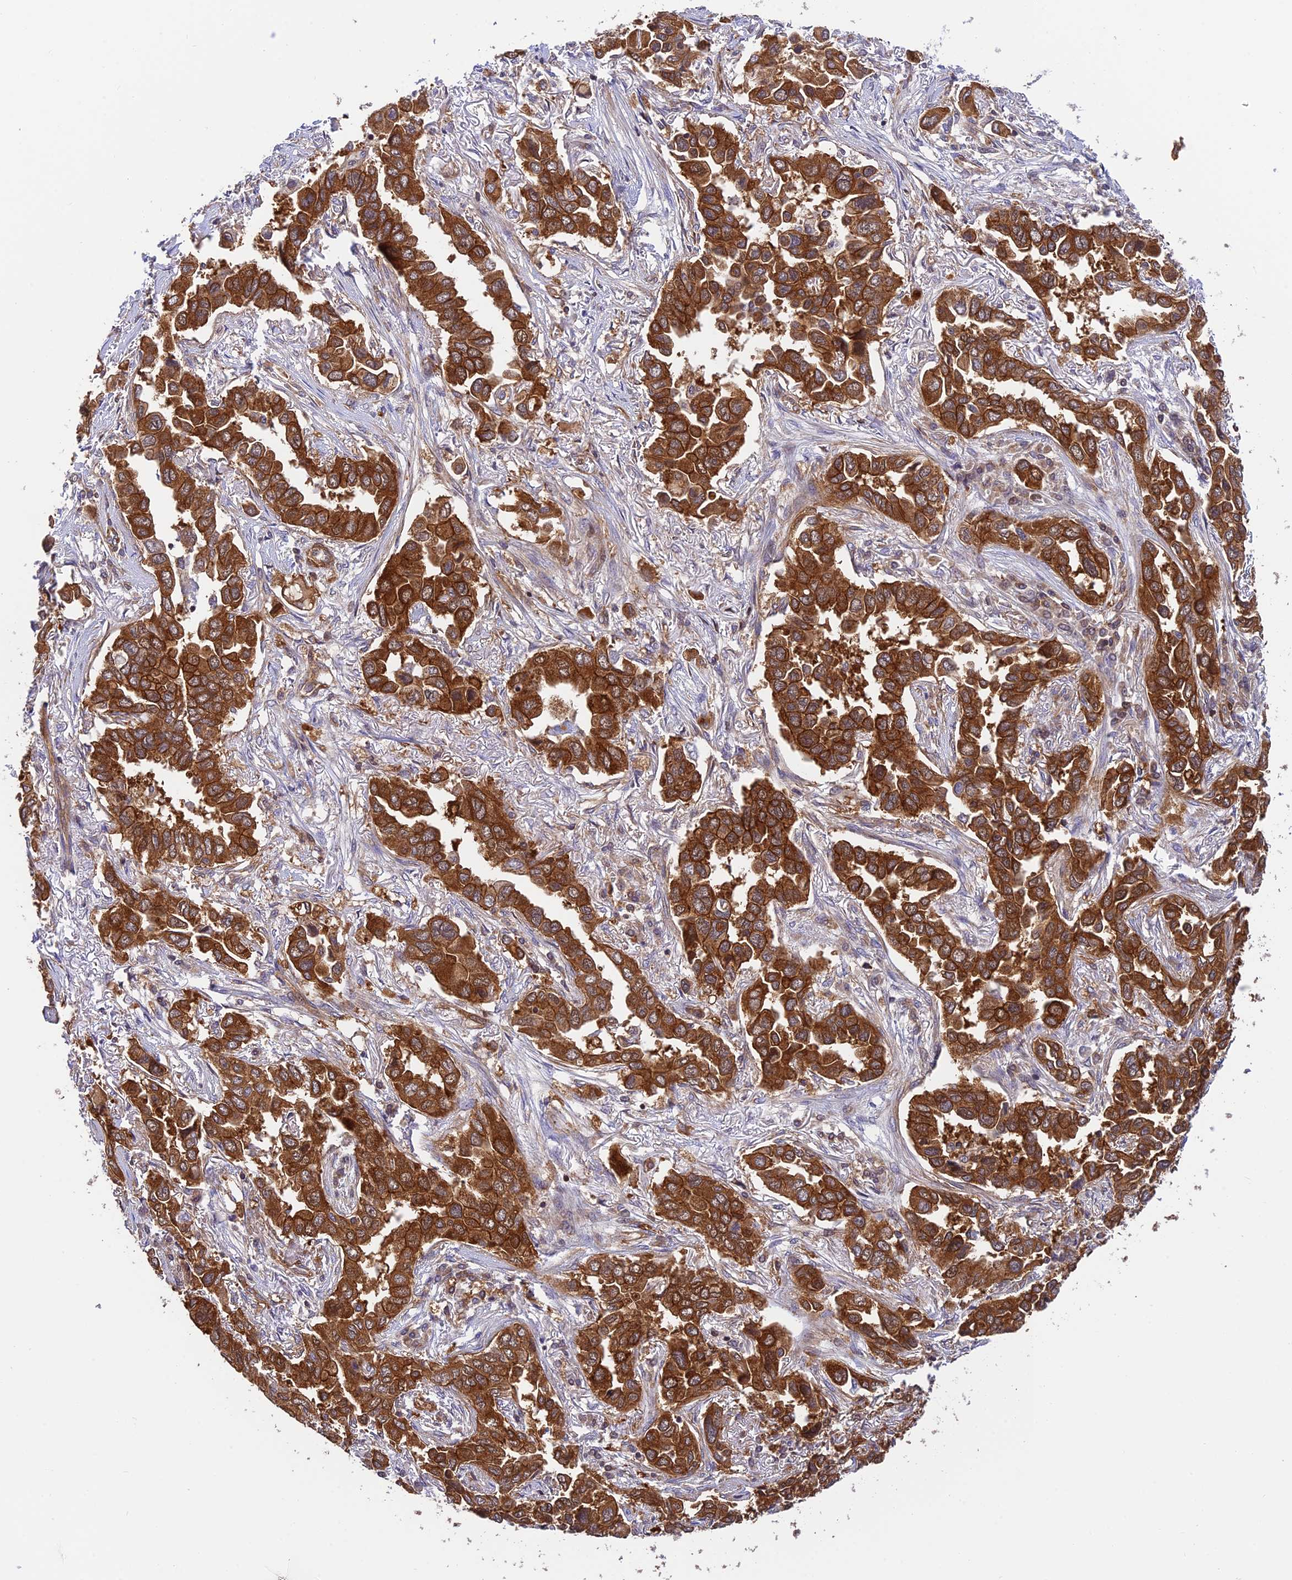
{"staining": {"intensity": "strong", "quantity": ">75%", "location": "cytoplasmic/membranous"}, "tissue": "lung cancer", "cell_type": "Tumor cells", "image_type": "cancer", "snomed": [{"axis": "morphology", "description": "Adenocarcinoma, NOS"}, {"axis": "topography", "description": "Lung"}], "caption": "A micrograph of human adenocarcinoma (lung) stained for a protein demonstrates strong cytoplasmic/membranous brown staining in tumor cells.", "gene": "EVI5L", "patient": {"sex": "female", "age": 76}}